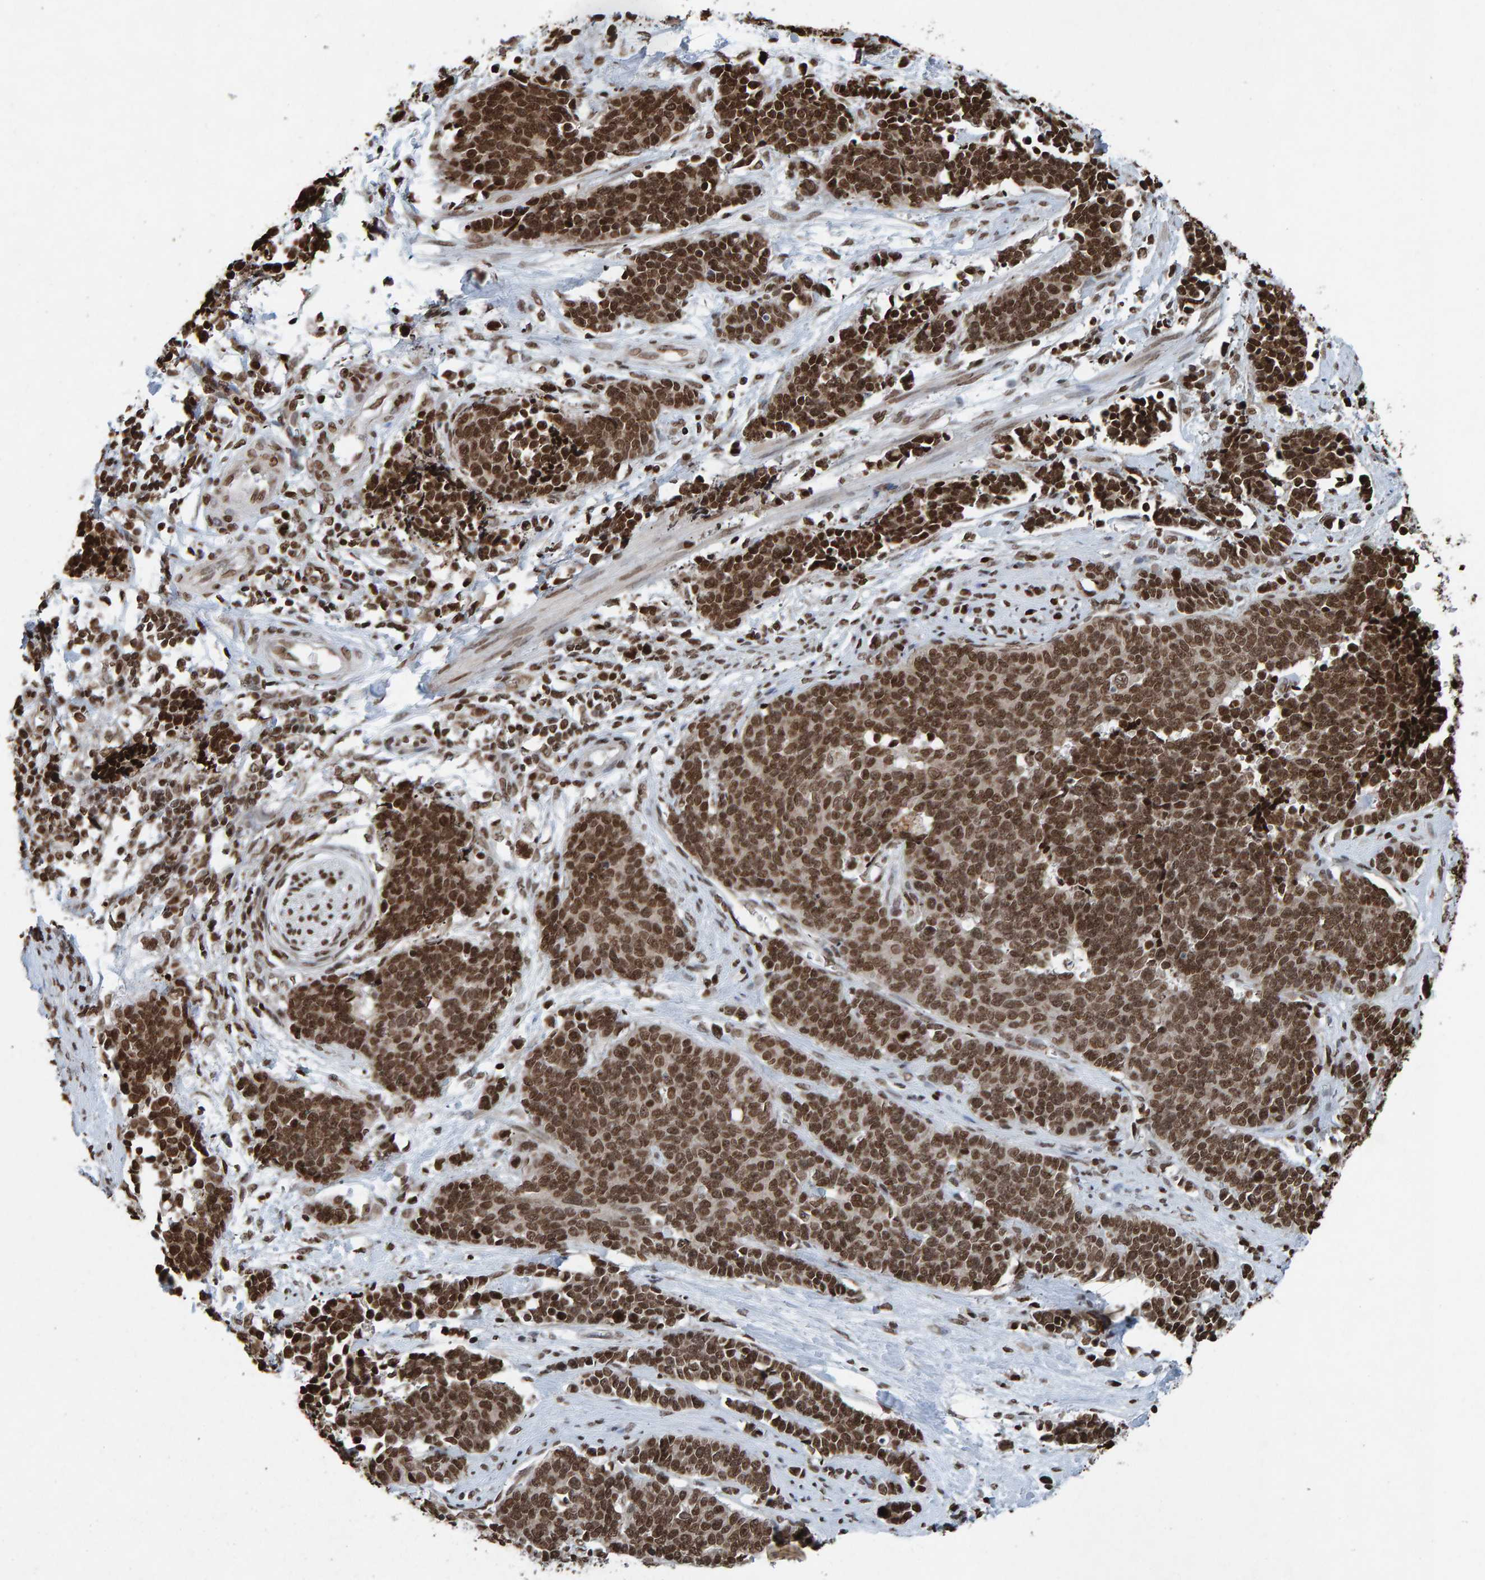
{"staining": {"intensity": "strong", "quantity": ">75%", "location": "nuclear"}, "tissue": "cervical cancer", "cell_type": "Tumor cells", "image_type": "cancer", "snomed": [{"axis": "morphology", "description": "Squamous cell carcinoma, NOS"}, {"axis": "topography", "description": "Cervix"}], "caption": "Strong nuclear staining is appreciated in about >75% of tumor cells in squamous cell carcinoma (cervical).", "gene": "H2AZ1", "patient": {"sex": "female", "age": 35}}